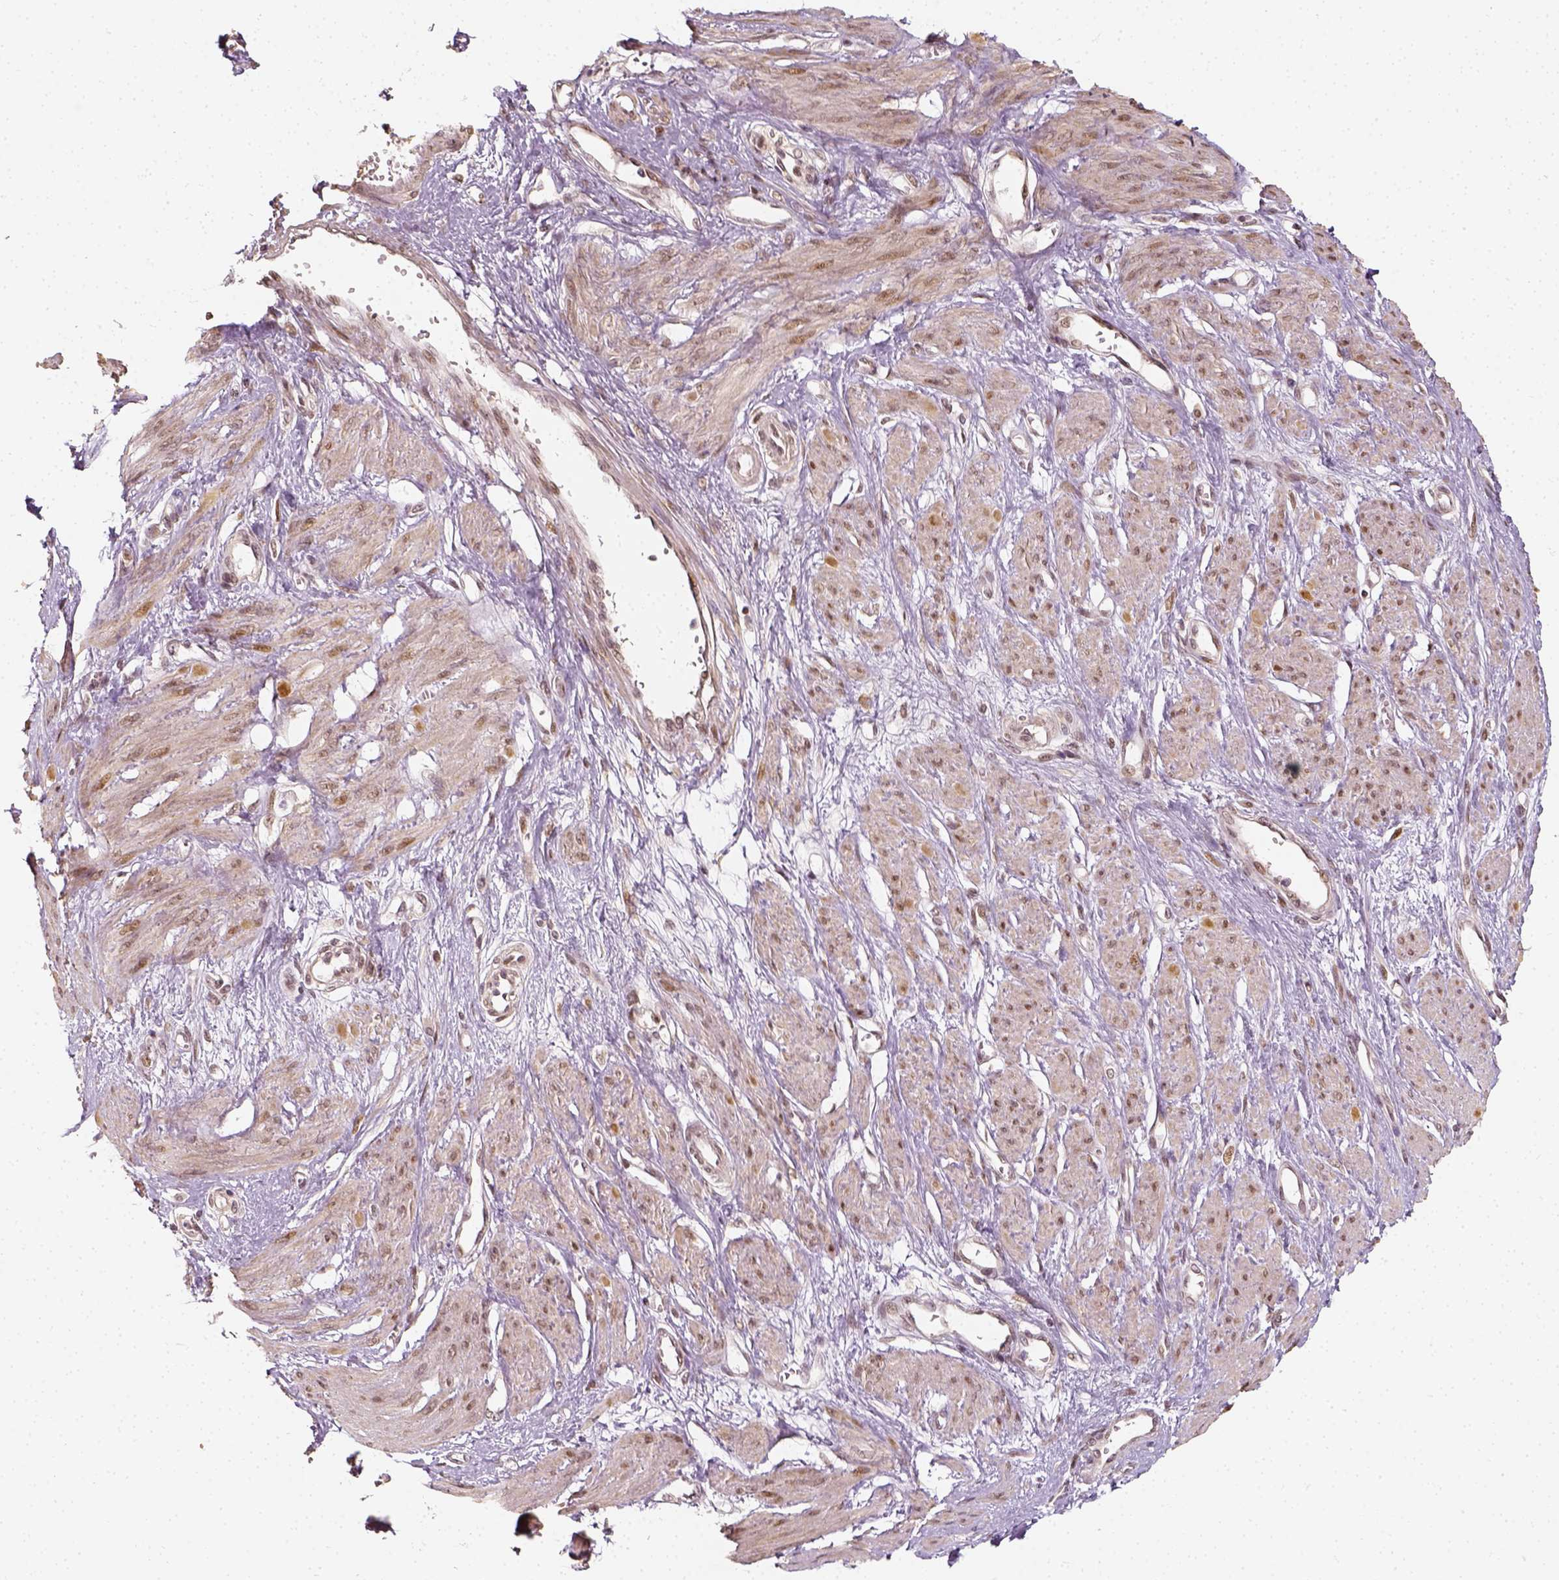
{"staining": {"intensity": "moderate", "quantity": ">75%", "location": "nuclear"}, "tissue": "smooth muscle", "cell_type": "Smooth muscle cells", "image_type": "normal", "snomed": [{"axis": "morphology", "description": "Normal tissue, NOS"}, {"axis": "topography", "description": "Smooth muscle"}, {"axis": "topography", "description": "Uterus"}], "caption": "Immunohistochemistry micrograph of benign smooth muscle stained for a protein (brown), which demonstrates medium levels of moderate nuclear expression in about >75% of smooth muscle cells.", "gene": "ZMAT3", "patient": {"sex": "female", "age": 39}}